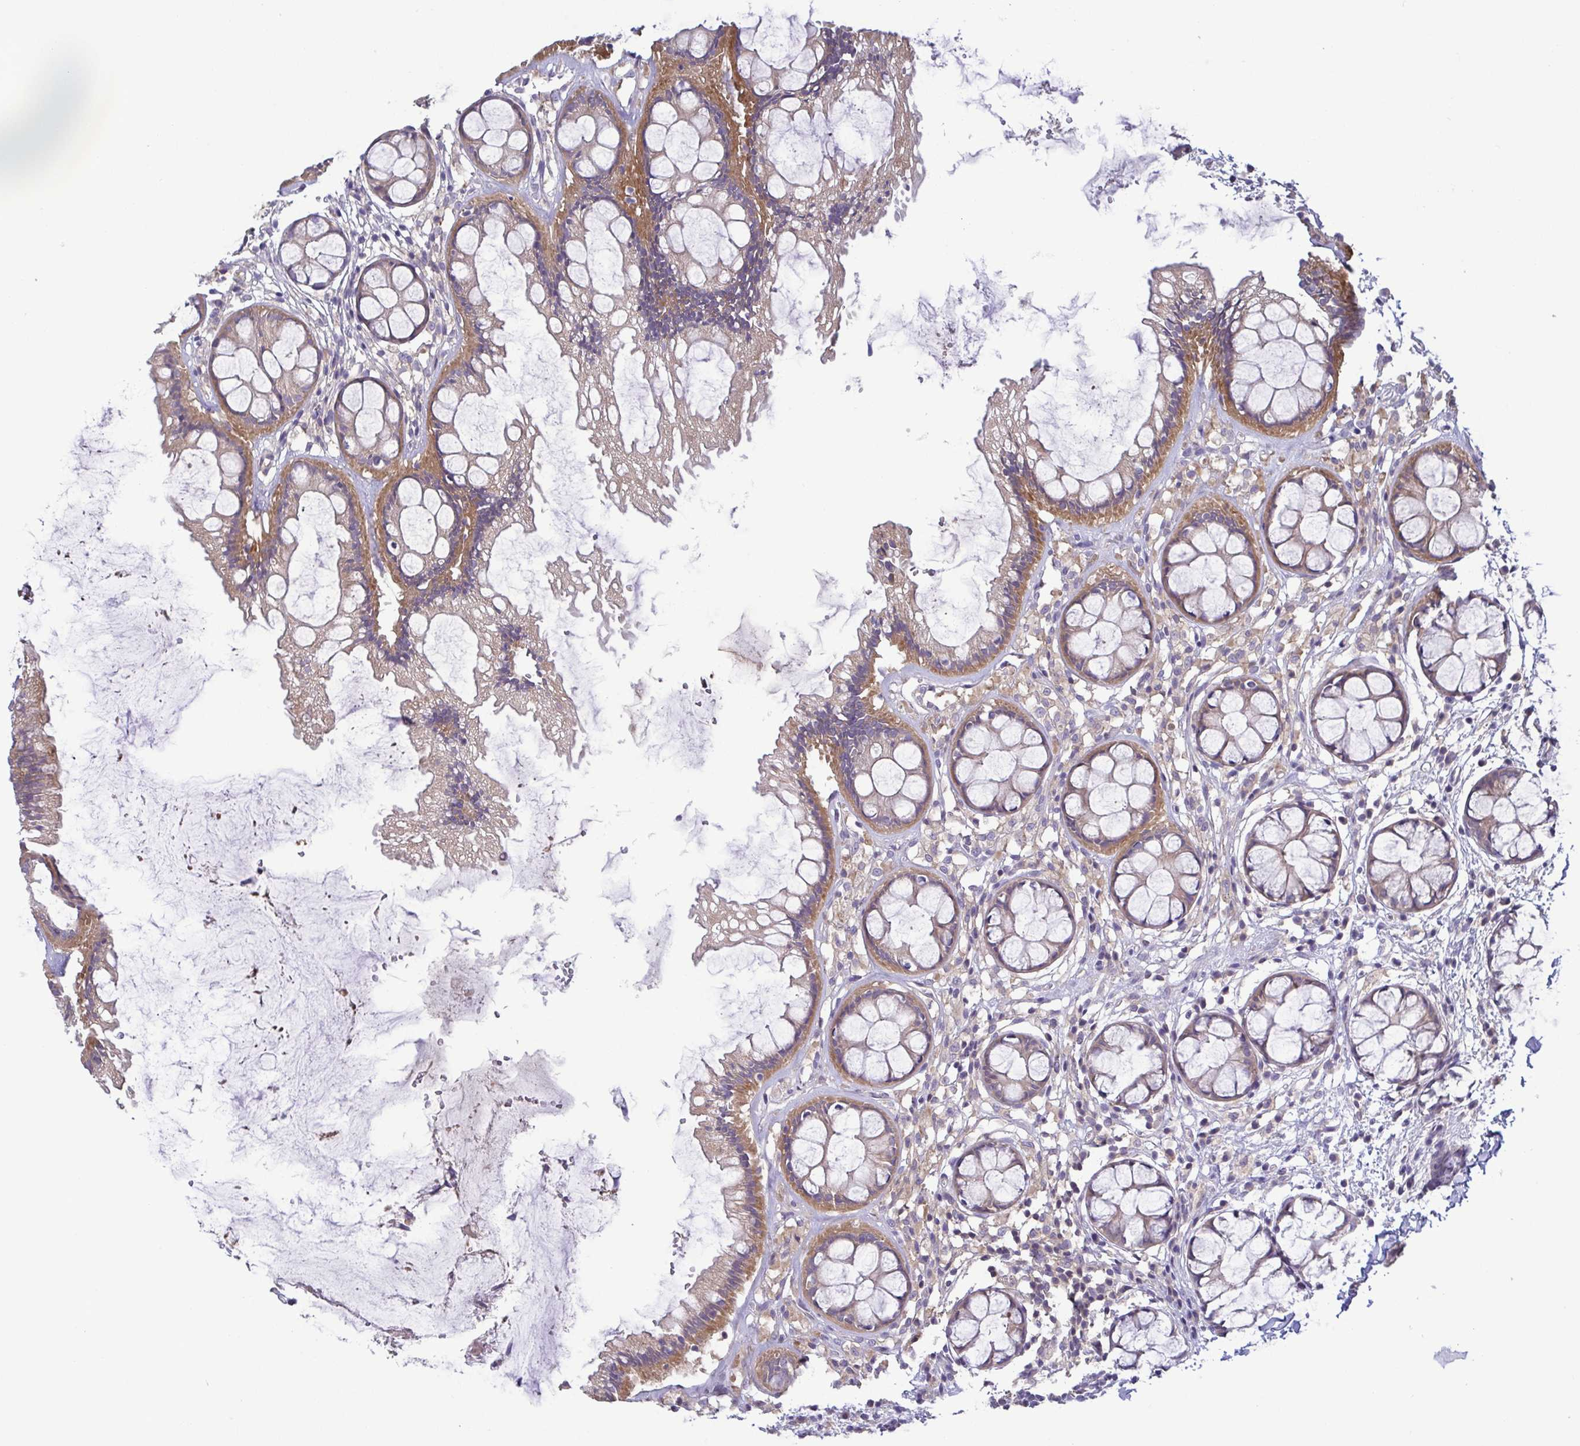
{"staining": {"intensity": "moderate", "quantity": ">75%", "location": "cytoplasmic/membranous"}, "tissue": "rectum", "cell_type": "Glandular cells", "image_type": "normal", "snomed": [{"axis": "morphology", "description": "Normal tissue, NOS"}, {"axis": "topography", "description": "Rectum"}], "caption": "Immunohistochemical staining of normal human rectum demonstrates moderate cytoplasmic/membranous protein positivity in about >75% of glandular cells.", "gene": "LMF2", "patient": {"sex": "female", "age": 62}}